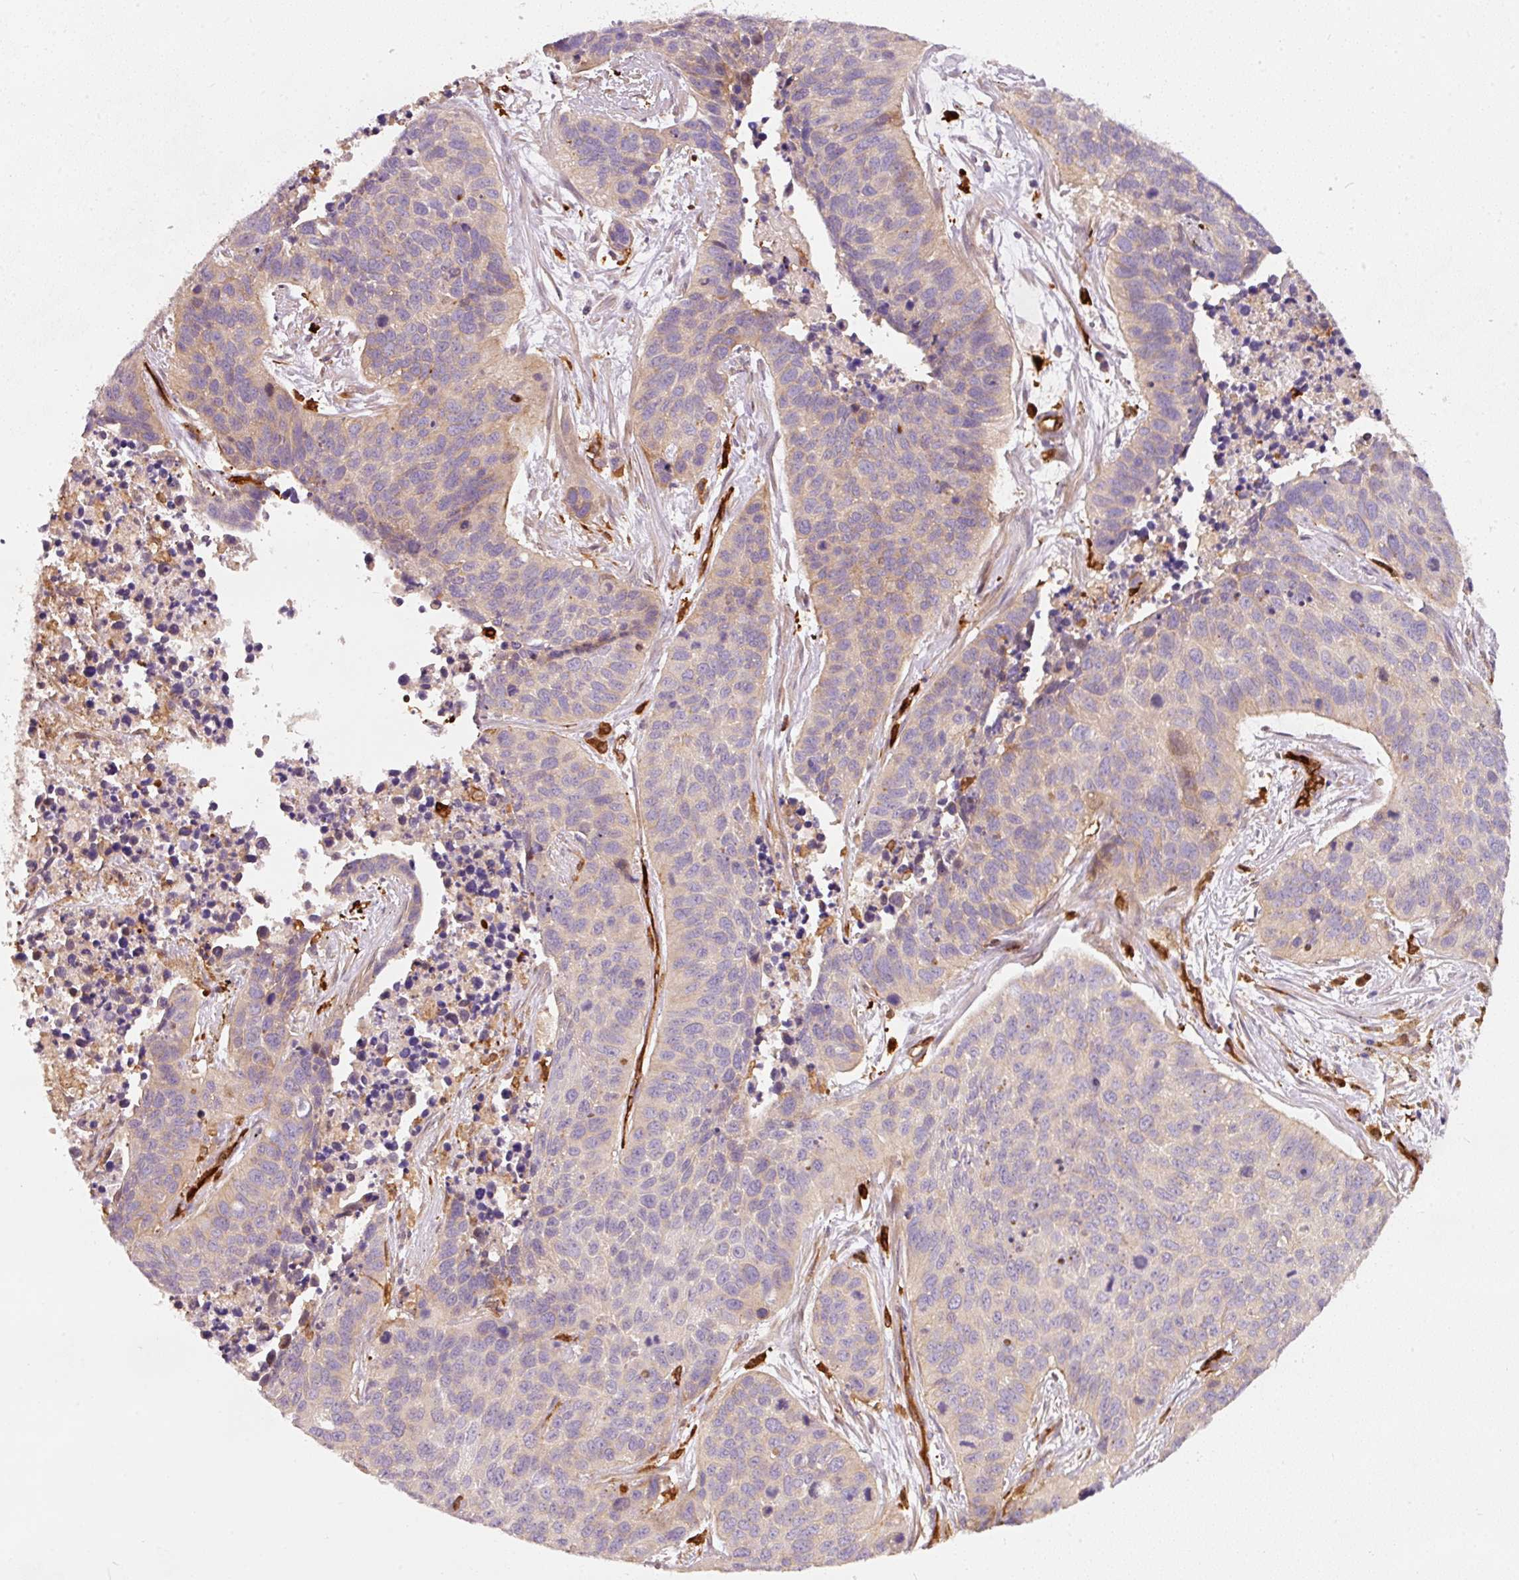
{"staining": {"intensity": "negative", "quantity": "none", "location": "none"}, "tissue": "lung cancer", "cell_type": "Tumor cells", "image_type": "cancer", "snomed": [{"axis": "morphology", "description": "Squamous cell carcinoma, NOS"}, {"axis": "topography", "description": "Lung"}], "caption": "Immunohistochemistry (IHC) histopathology image of human lung cancer stained for a protein (brown), which reveals no expression in tumor cells.", "gene": "IQGAP2", "patient": {"sex": "male", "age": 62}}